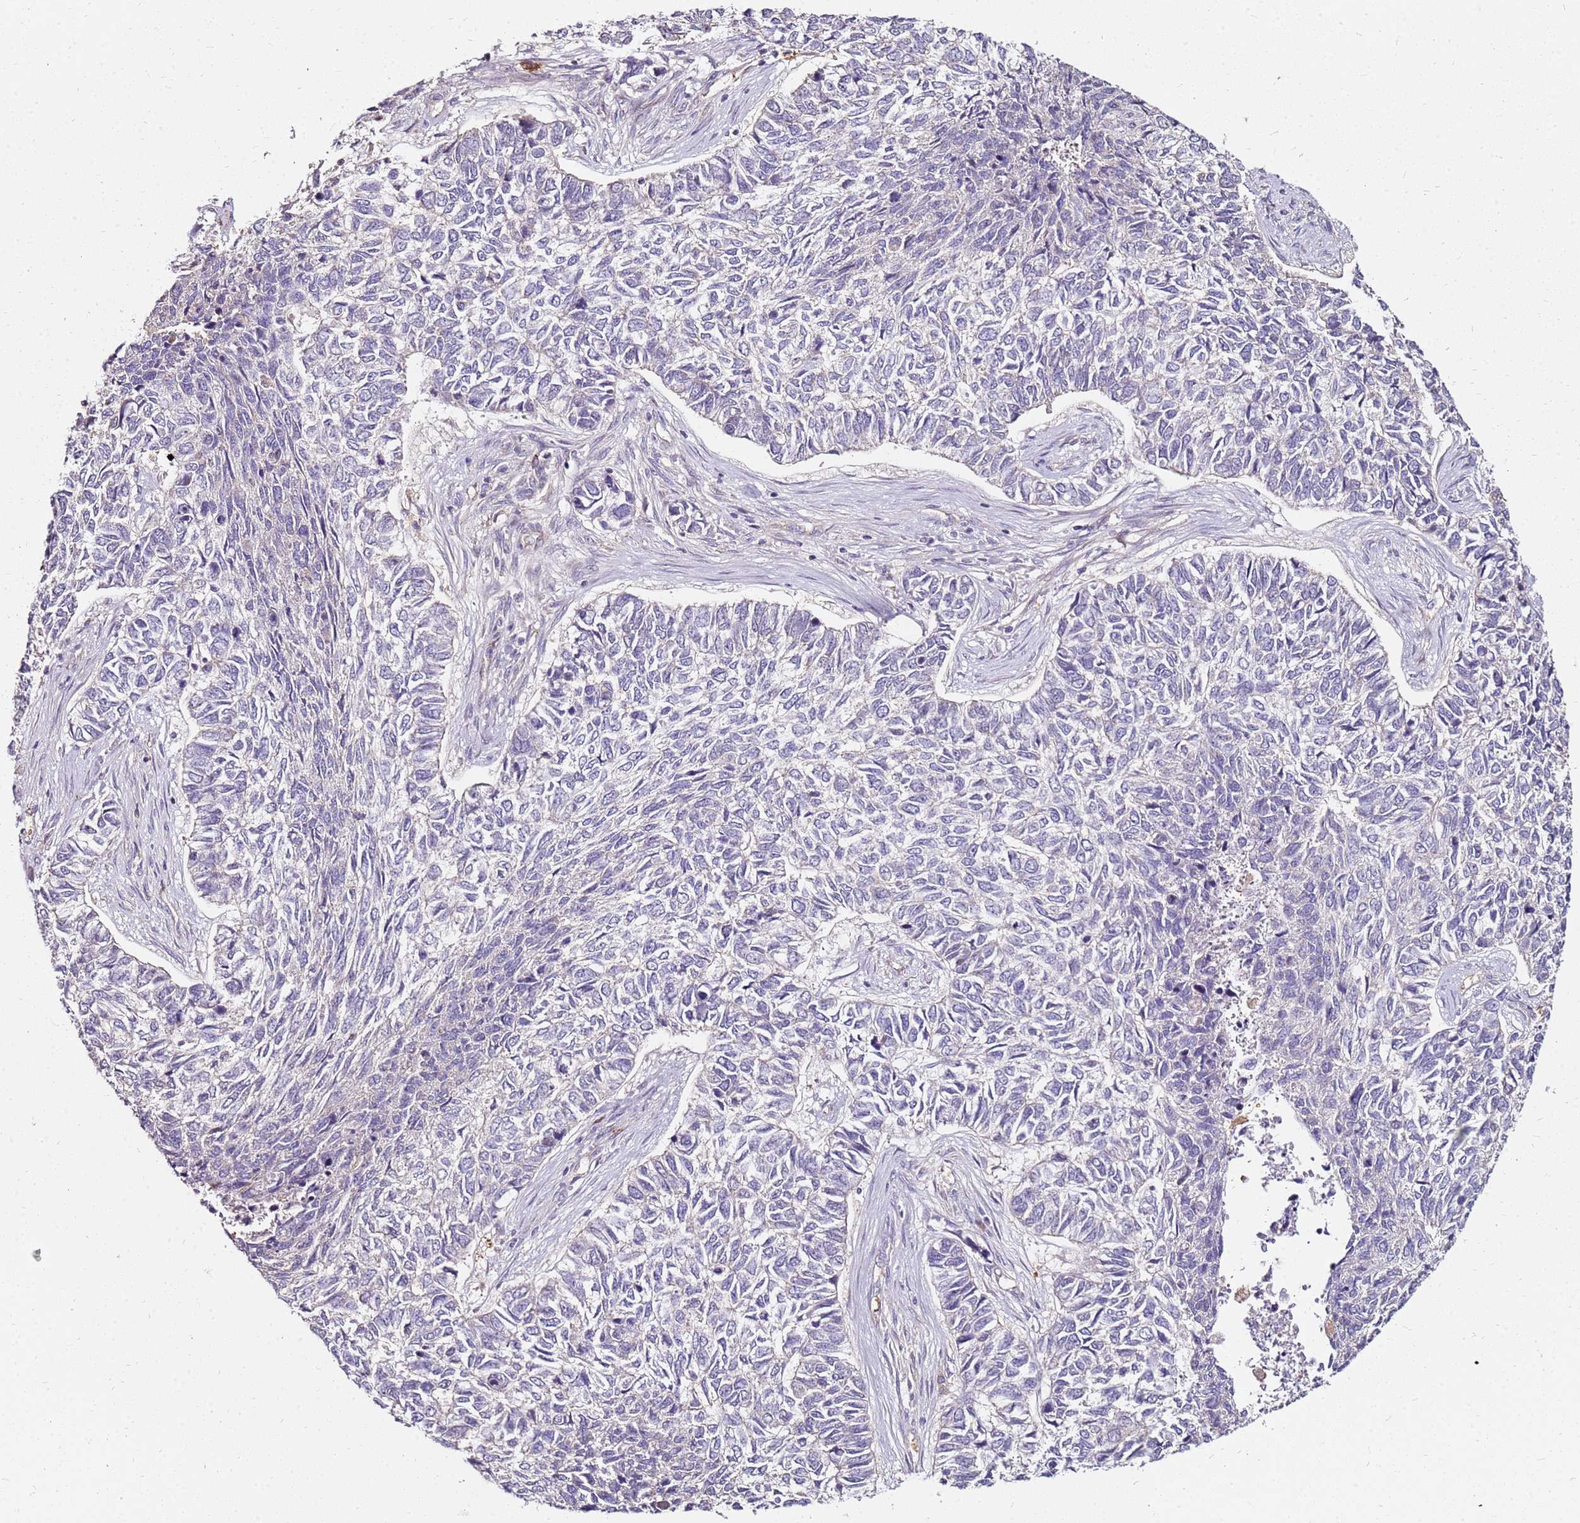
{"staining": {"intensity": "negative", "quantity": "none", "location": "none"}, "tissue": "skin cancer", "cell_type": "Tumor cells", "image_type": "cancer", "snomed": [{"axis": "morphology", "description": "Basal cell carcinoma"}, {"axis": "topography", "description": "Skin"}], "caption": "Human skin basal cell carcinoma stained for a protein using IHC demonstrates no expression in tumor cells.", "gene": "RNF11", "patient": {"sex": "female", "age": 65}}